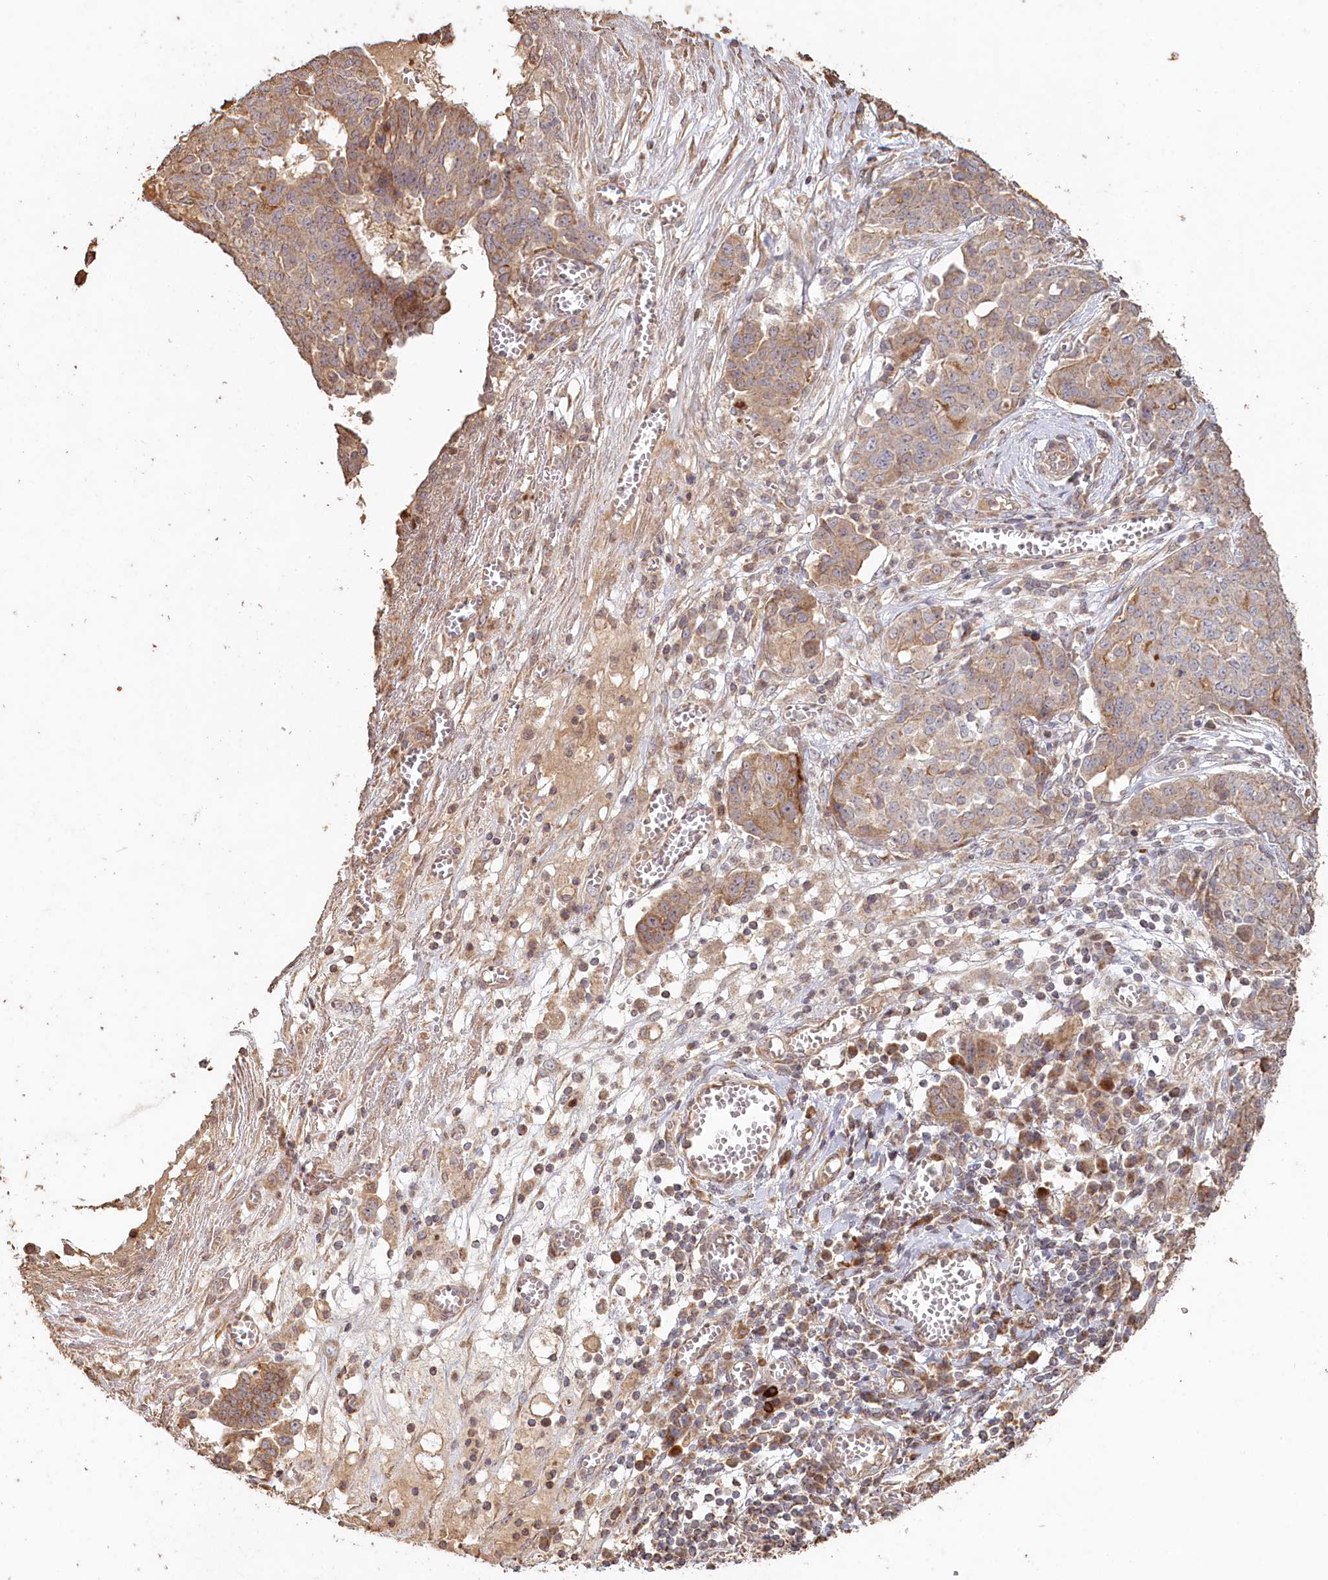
{"staining": {"intensity": "moderate", "quantity": "25%-75%", "location": "cytoplasmic/membranous"}, "tissue": "ovarian cancer", "cell_type": "Tumor cells", "image_type": "cancer", "snomed": [{"axis": "morphology", "description": "Cystadenocarcinoma, serous, NOS"}, {"axis": "topography", "description": "Soft tissue"}, {"axis": "topography", "description": "Ovary"}], "caption": "Protein expression by IHC exhibits moderate cytoplasmic/membranous expression in about 25%-75% of tumor cells in ovarian cancer.", "gene": "HAL", "patient": {"sex": "female", "age": 57}}